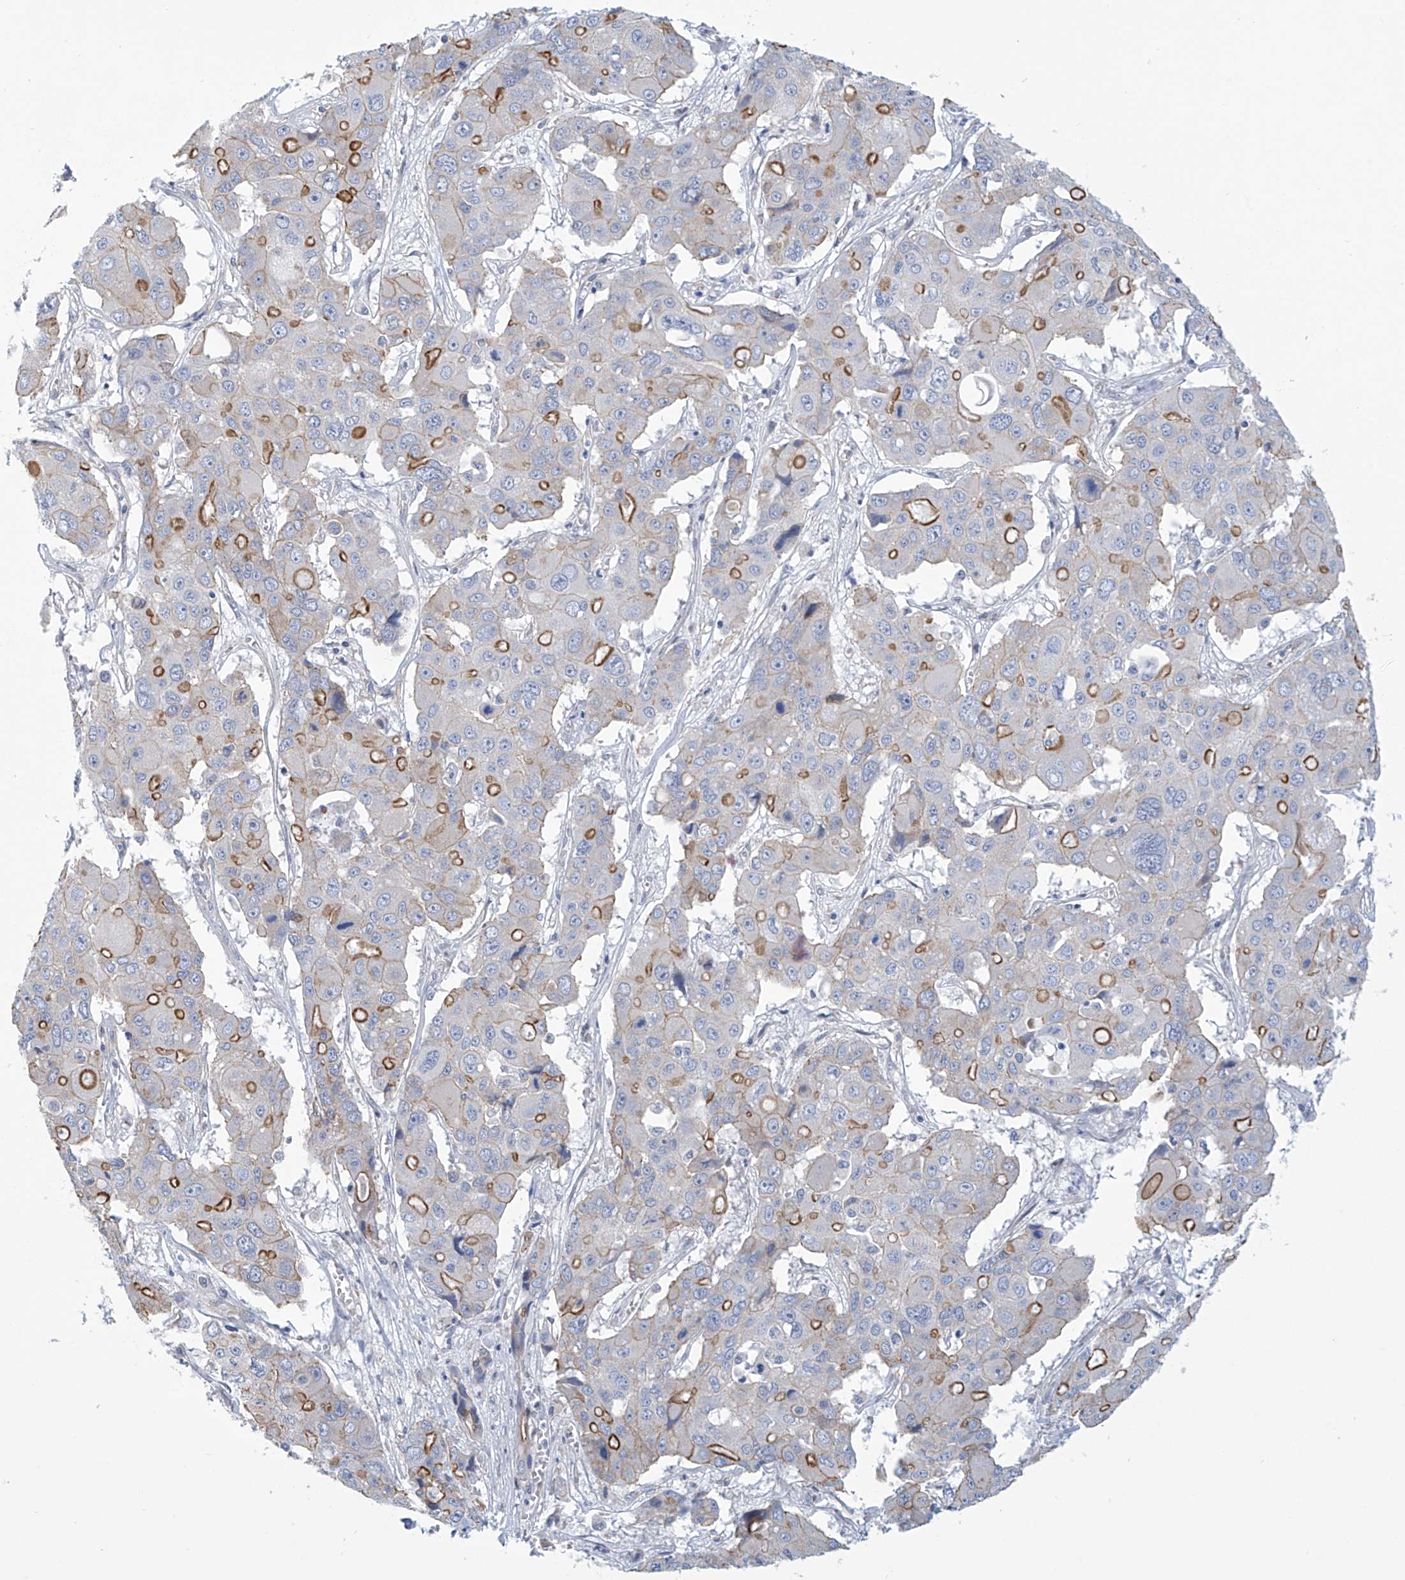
{"staining": {"intensity": "moderate", "quantity": "25%-75%", "location": "cytoplasmic/membranous"}, "tissue": "liver cancer", "cell_type": "Tumor cells", "image_type": "cancer", "snomed": [{"axis": "morphology", "description": "Cholangiocarcinoma"}, {"axis": "topography", "description": "Liver"}], "caption": "IHC of liver cancer (cholangiocarcinoma) exhibits medium levels of moderate cytoplasmic/membranous expression in about 25%-75% of tumor cells. (DAB (3,3'-diaminobenzidine) = brown stain, brightfield microscopy at high magnification).", "gene": "ABHD13", "patient": {"sex": "male", "age": 67}}